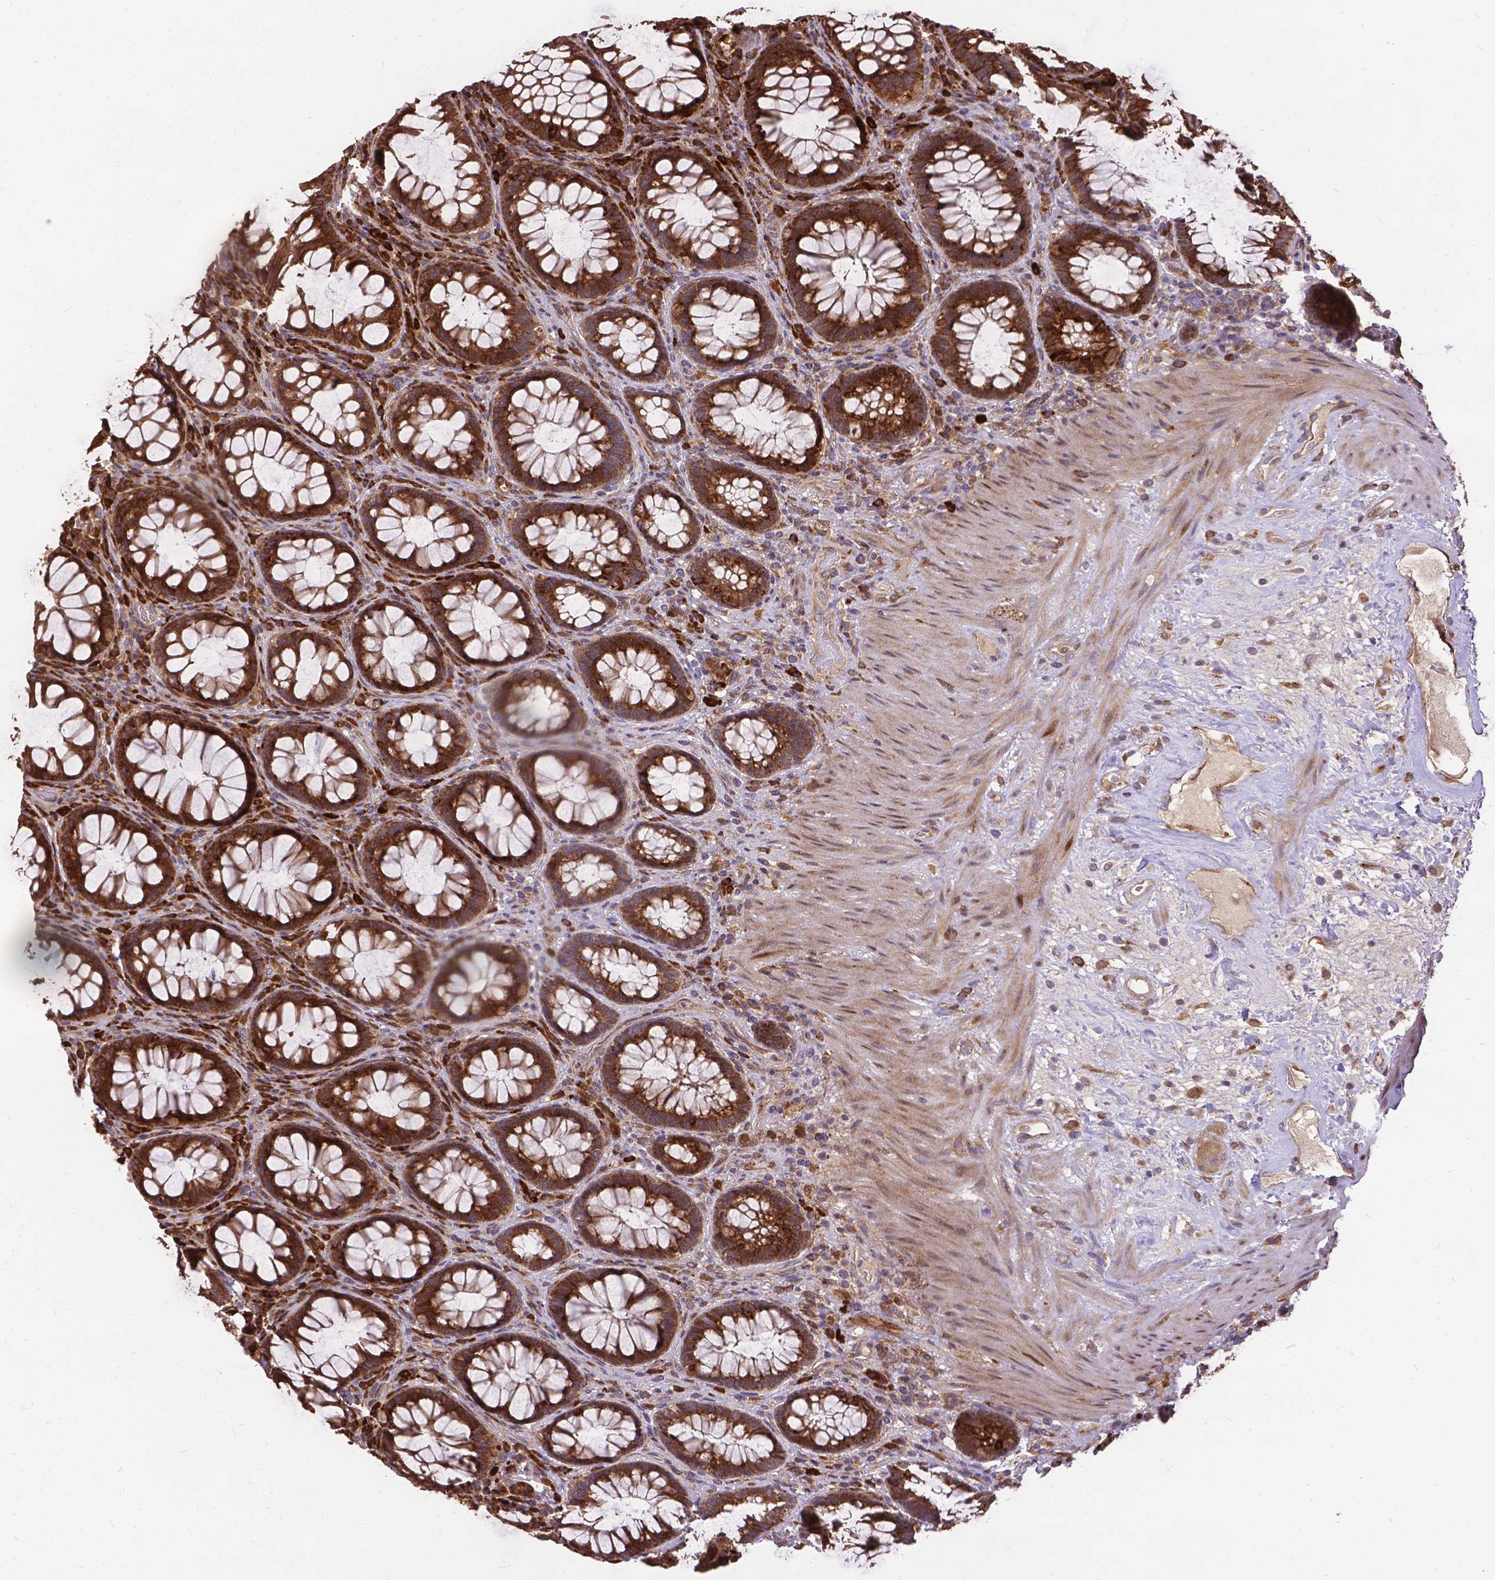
{"staining": {"intensity": "strong", "quantity": ">75%", "location": "cytoplasmic/membranous"}, "tissue": "rectum", "cell_type": "Glandular cells", "image_type": "normal", "snomed": [{"axis": "morphology", "description": "Normal tissue, NOS"}, {"axis": "topography", "description": "Rectum"}], "caption": "Immunohistochemical staining of normal human rectum displays high levels of strong cytoplasmic/membranous staining in approximately >75% of glandular cells.", "gene": "DENND6A", "patient": {"sex": "male", "age": 72}}